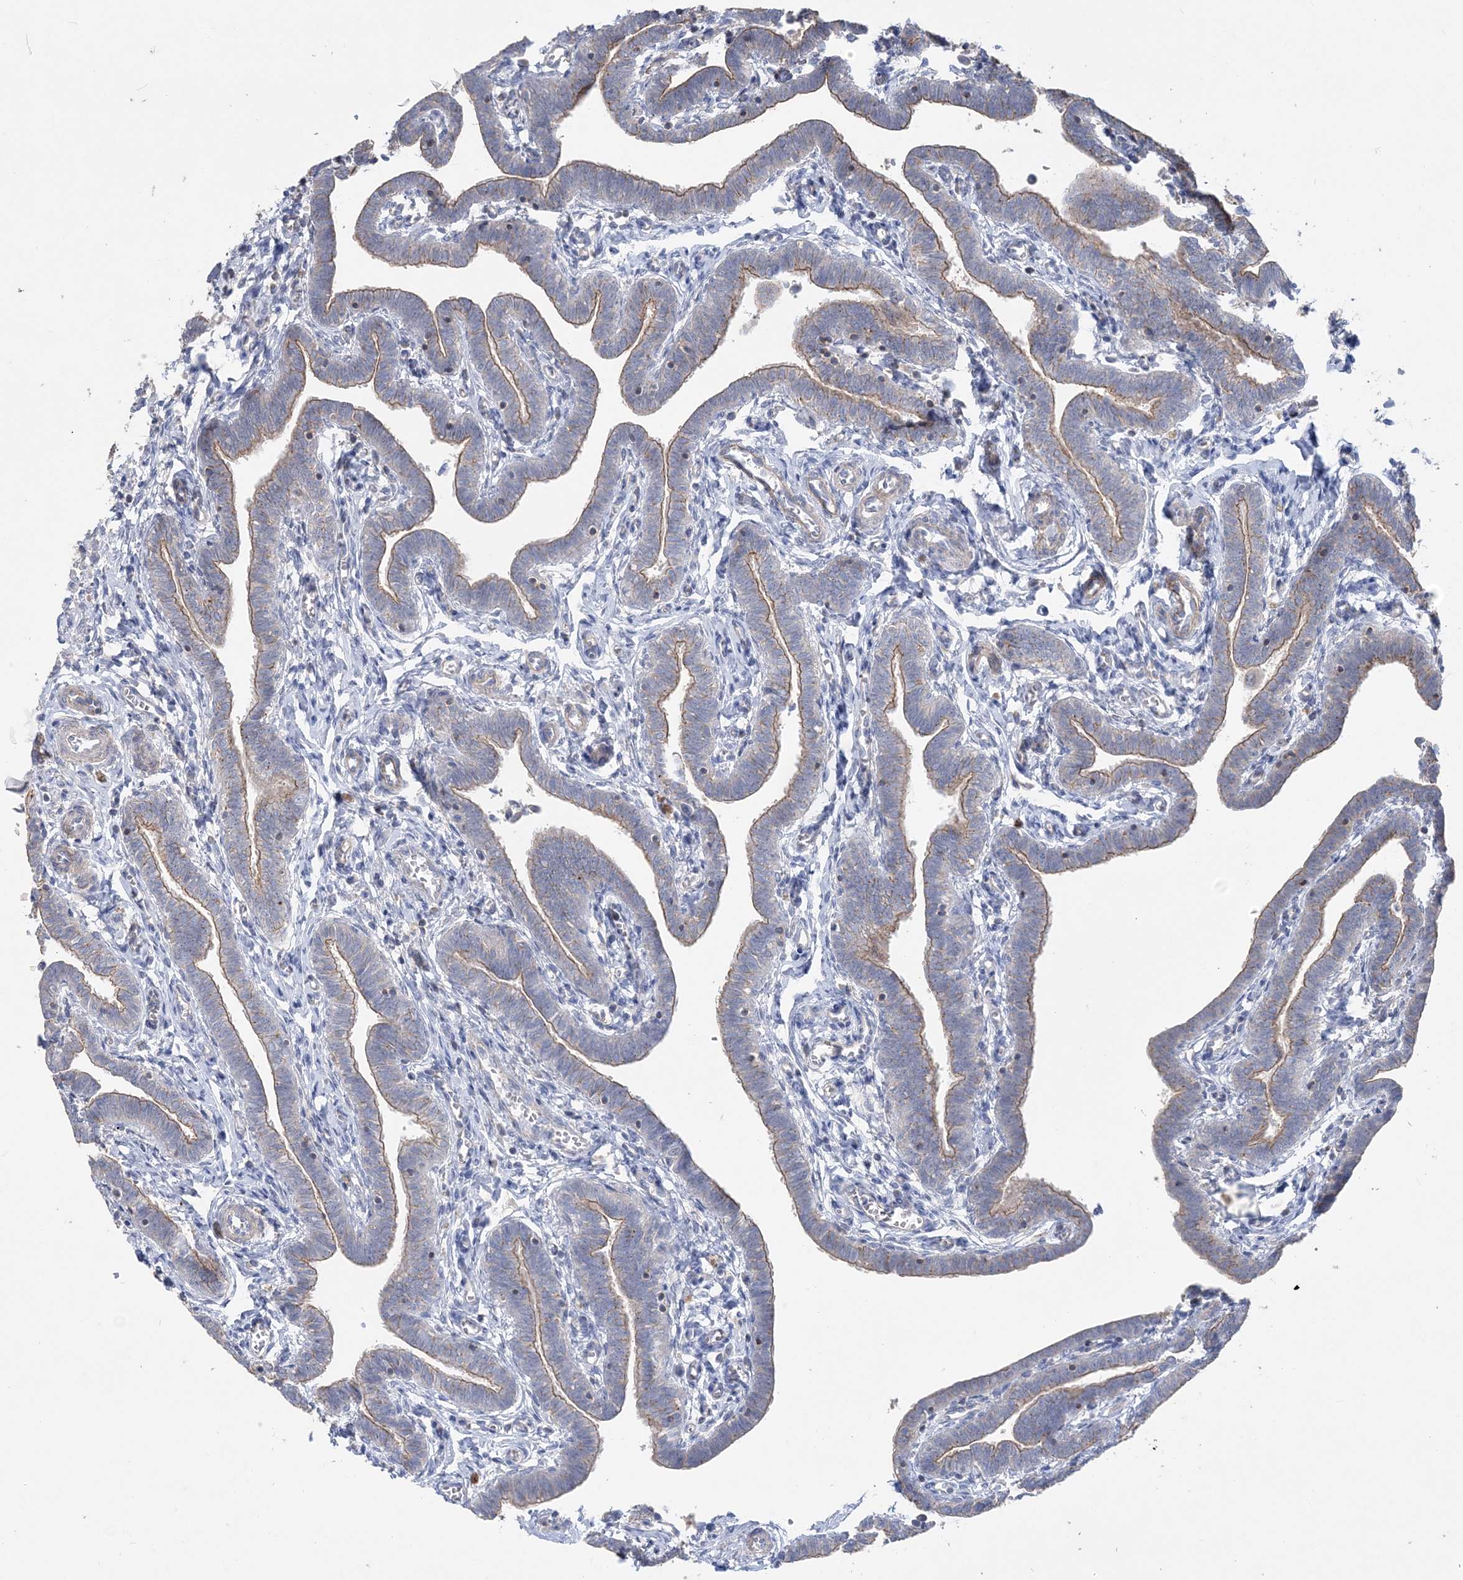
{"staining": {"intensity": "moderate", "quantity": ">75%", "location": "cytoplasmic/membranous"}, "tissue": "fallopian tube", "cell_type": "Glandular cells", "image_type": "normal", "snomed": [{"axis": "morphology", "description": "Normal tissue, NOS"}, {"axis": "topography", "description": "Fallopian tube"}], "caption": "This image reveals normal fallopian tube stained with immunohistochemistry (IHC) to label a protein in brown. The cytoplasmic/membranous of glandular cells show moderate positivity for the protein. Nuclei are counter-stained blue.", "gene": "PIGC", "patient": {"sex": "female", "age": 36}}